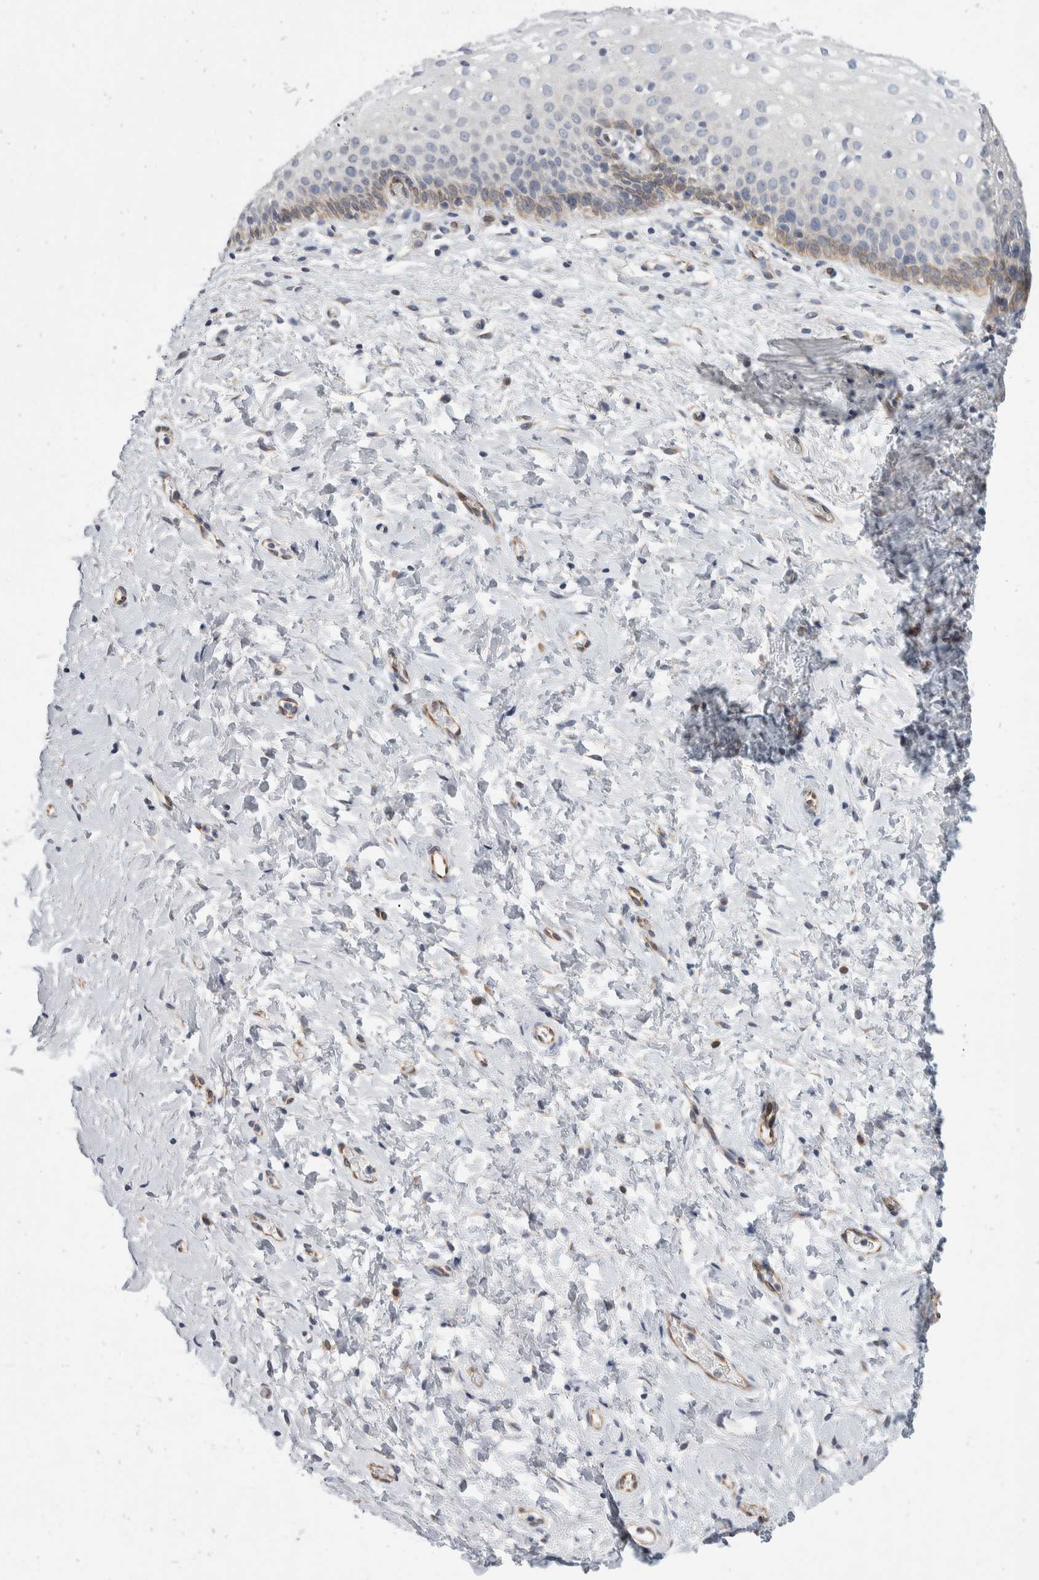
{"staining": {"intensity": "moderate", "quantity": "<25%", "location": "cytoplasmic/membranous"}, "tissue": "cervix", "cell_type": "Squamous epithelial cells", "image_type": "normal", "snomed": [{"axis": "morphology", "description": "Normal tissue, NOS"}, {"axis": "topography", "description": "Cervix"}], "caption": "IHC of benign human cervix displays low levels of moderate cytoplasmic/membranous positivity in about <25% of squamous epithelial cells. (DAB (3,3'-diaminobenzidine) = brown stain, brightfield microscopy at high magnification).", "gene": "TMEM245", "patient": {"sex": "female", "age": 72}}